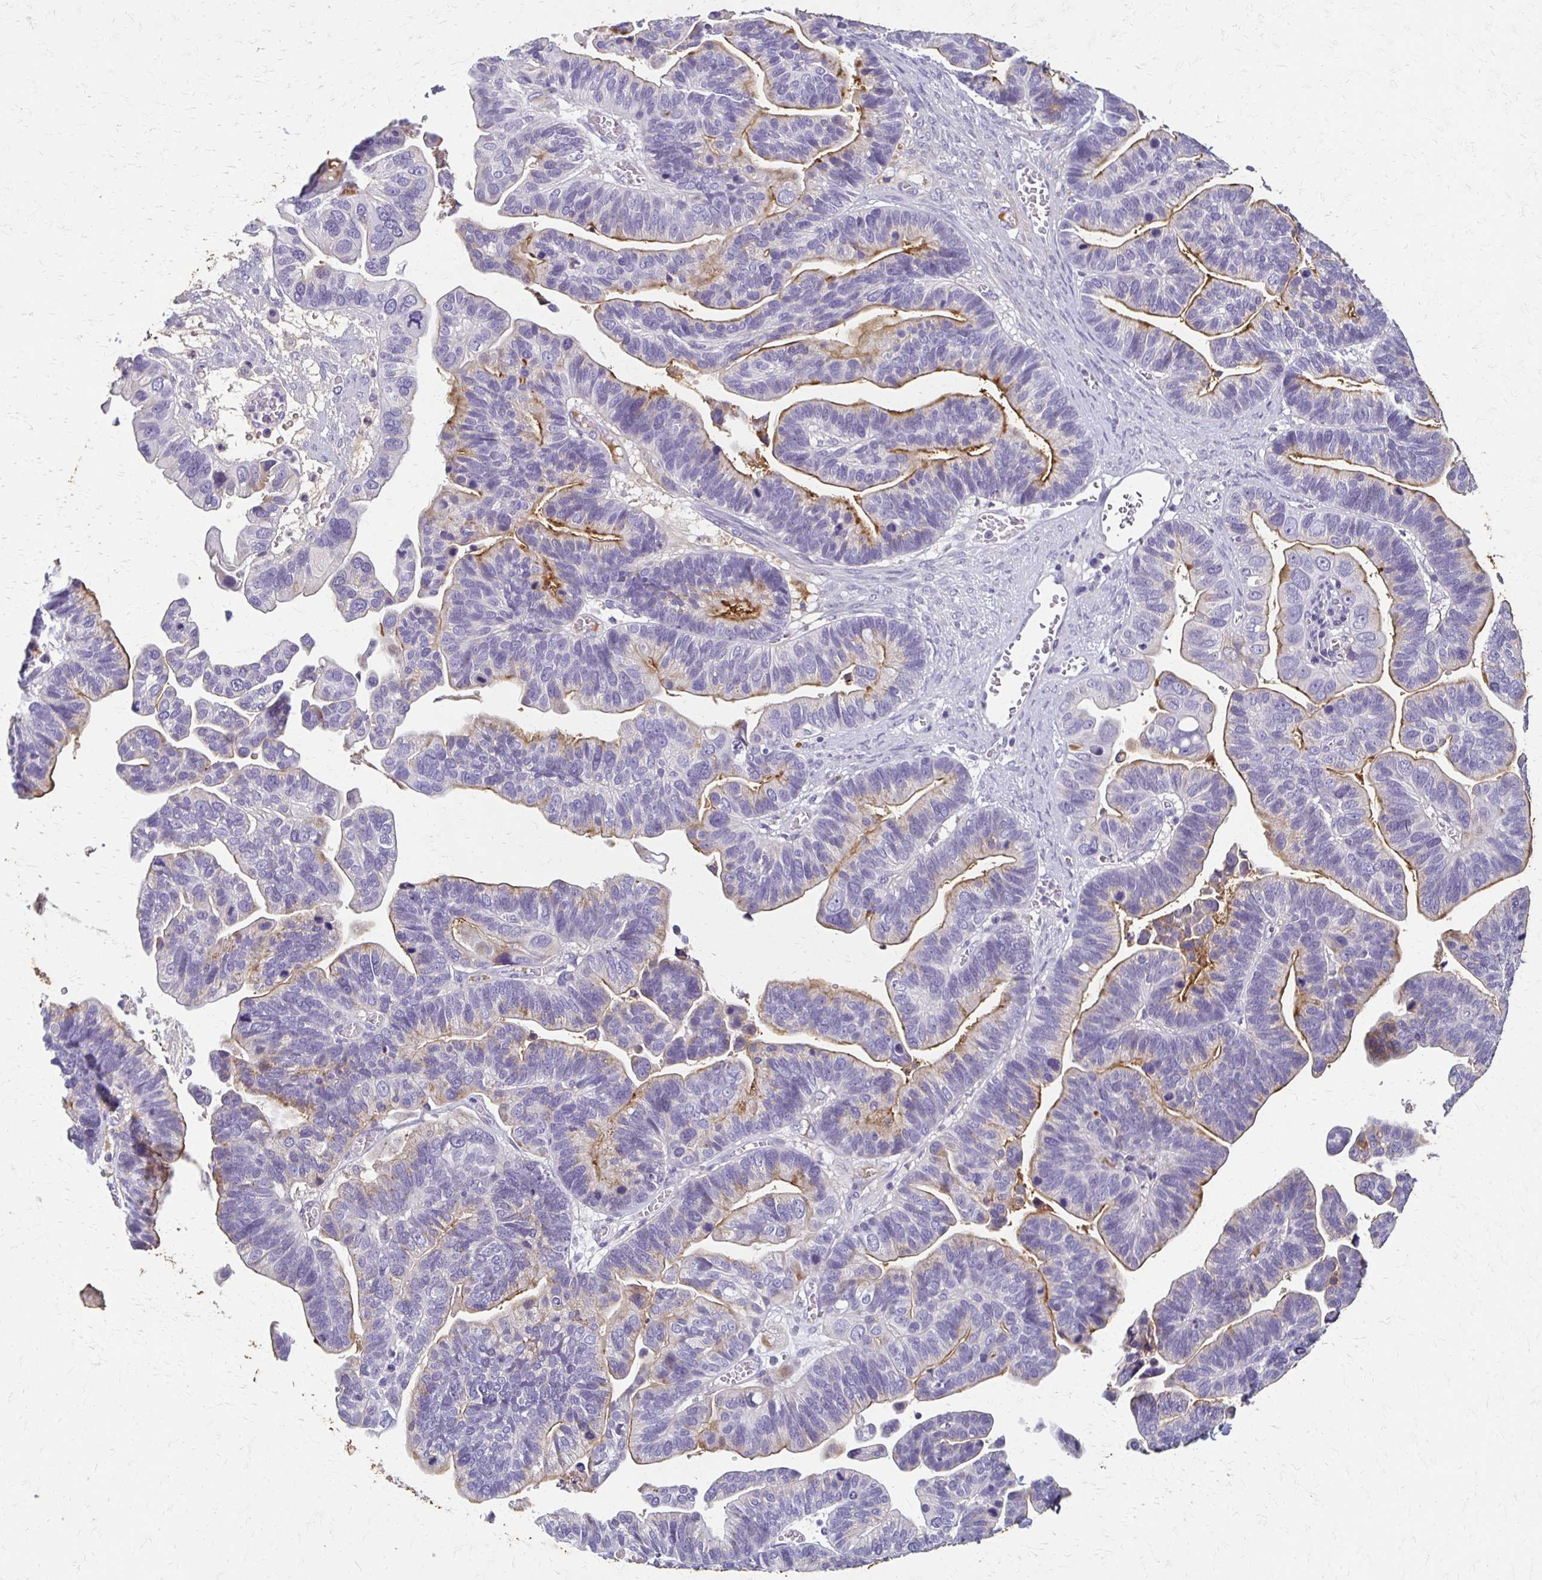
{"staining": {"intensity": "weak", "quantity": "25%-75%", "location": "cytoplasmic/membranous"}, "tissue": "ovarian cancer", "cell_type": "Tumor cells", "image_type": "cancer", "snomed": [{"axis": "morphology", "description": "Cystadenocarcinoma, serous, NOS"}, {"axis": "topography", "description": "Ovary"}], "caption": "Ovarian cancer (serous cystadenocarcinoma) tissue displays weak cytoplasmic/membranous positivity in approximately 25%-75% of tumor cells", "gene": "BBS12", "patient": {"sex": "female", "age": 56}}